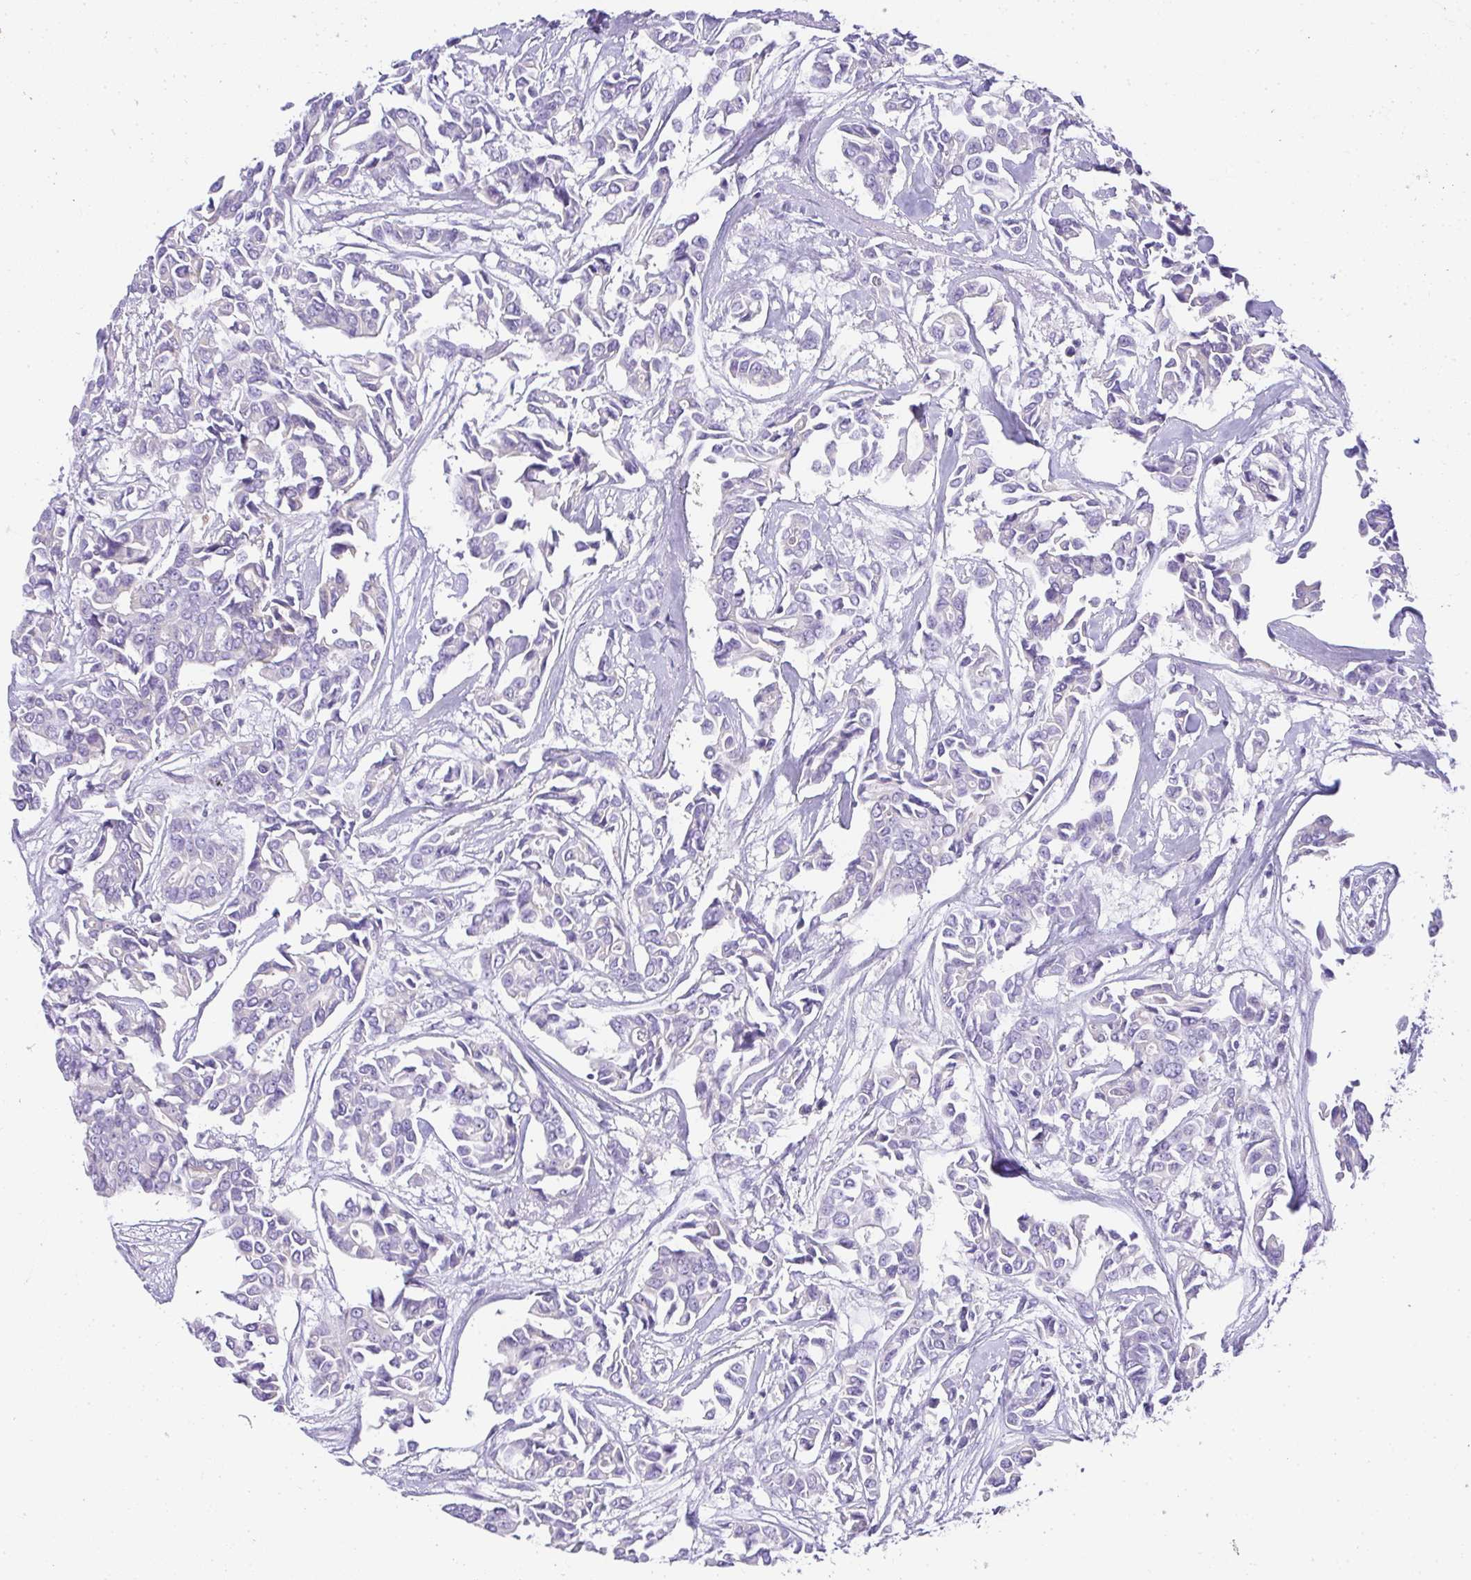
{"staining": {"intensity": "negative", "quantity": "none", "location": "none"}, "tissue": "breast cancer", "cell_type": "Tumor cells", "image_type": "cancer", "snomed": [{"axis": "morphology", "description": "Duct carcinoma"}, {"axis": "topography", "description": "Breast"}], "caption": "This is a micrograph of immunohistochemistry staining of breast cancer, which shows no expression in tumor cells.", "gene": "PLPPR3", "patient": {"sex": "female", "age": 54}}